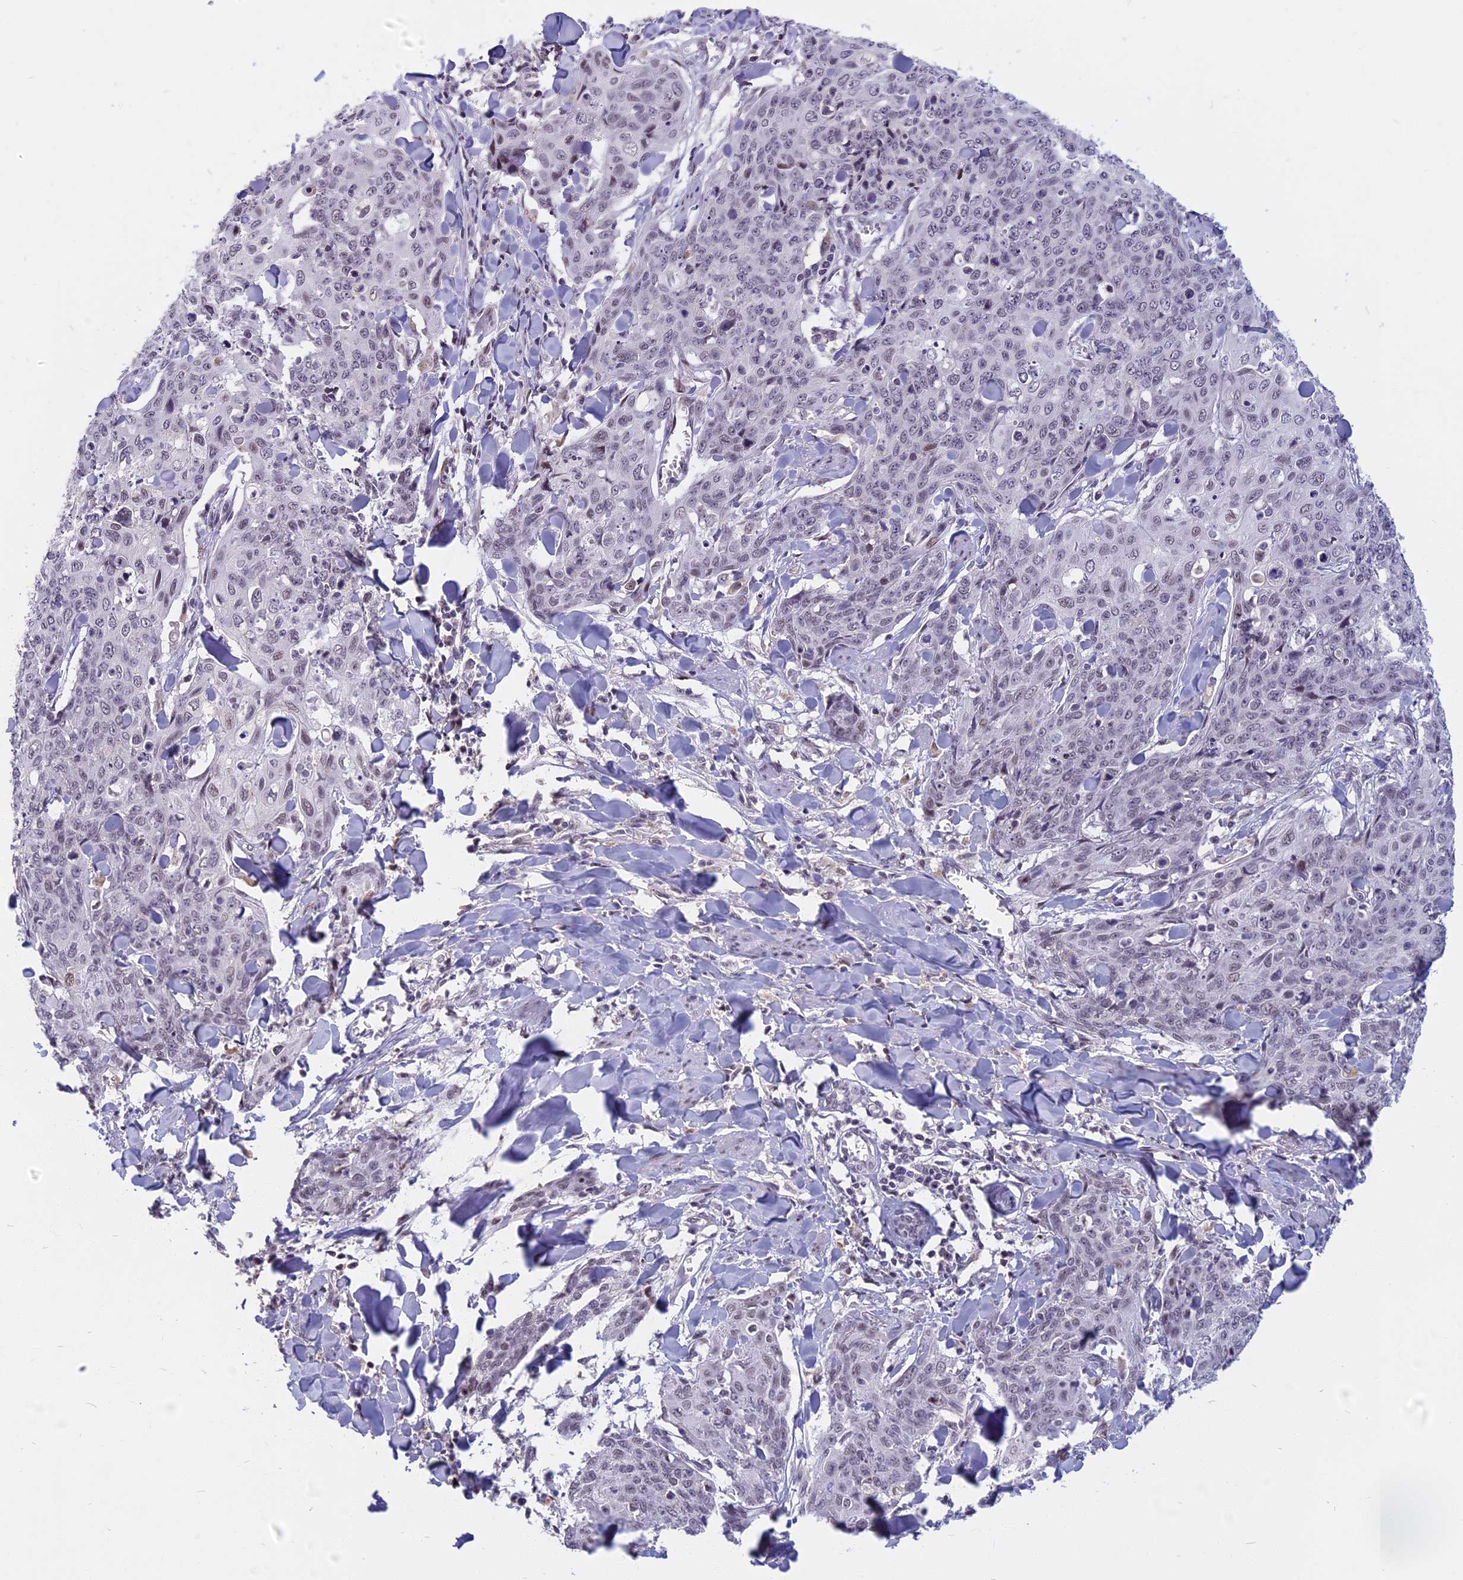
{"staining": {"intensity": "weak", "quantity": "<25%", "location": "nuclear"}, "tissue": "skin cancer", "cell_type": "Tumor cells", "image_type": "cancer", "snomed": [{"axis": "morphology", "description": "Squamous cell carcinoma, NOS"}, {"axis": "topography", "description": "Skin"}, {"axis": "topography", "description": "Vulva"}], "caption": "A high-resolution image shows immunohistochemistry staining of skin squamous cell carcinoma, which displays no significant staining in tumor cells.", "gene": "CDC7", "patient": {"sex": "female", "age": 85}}